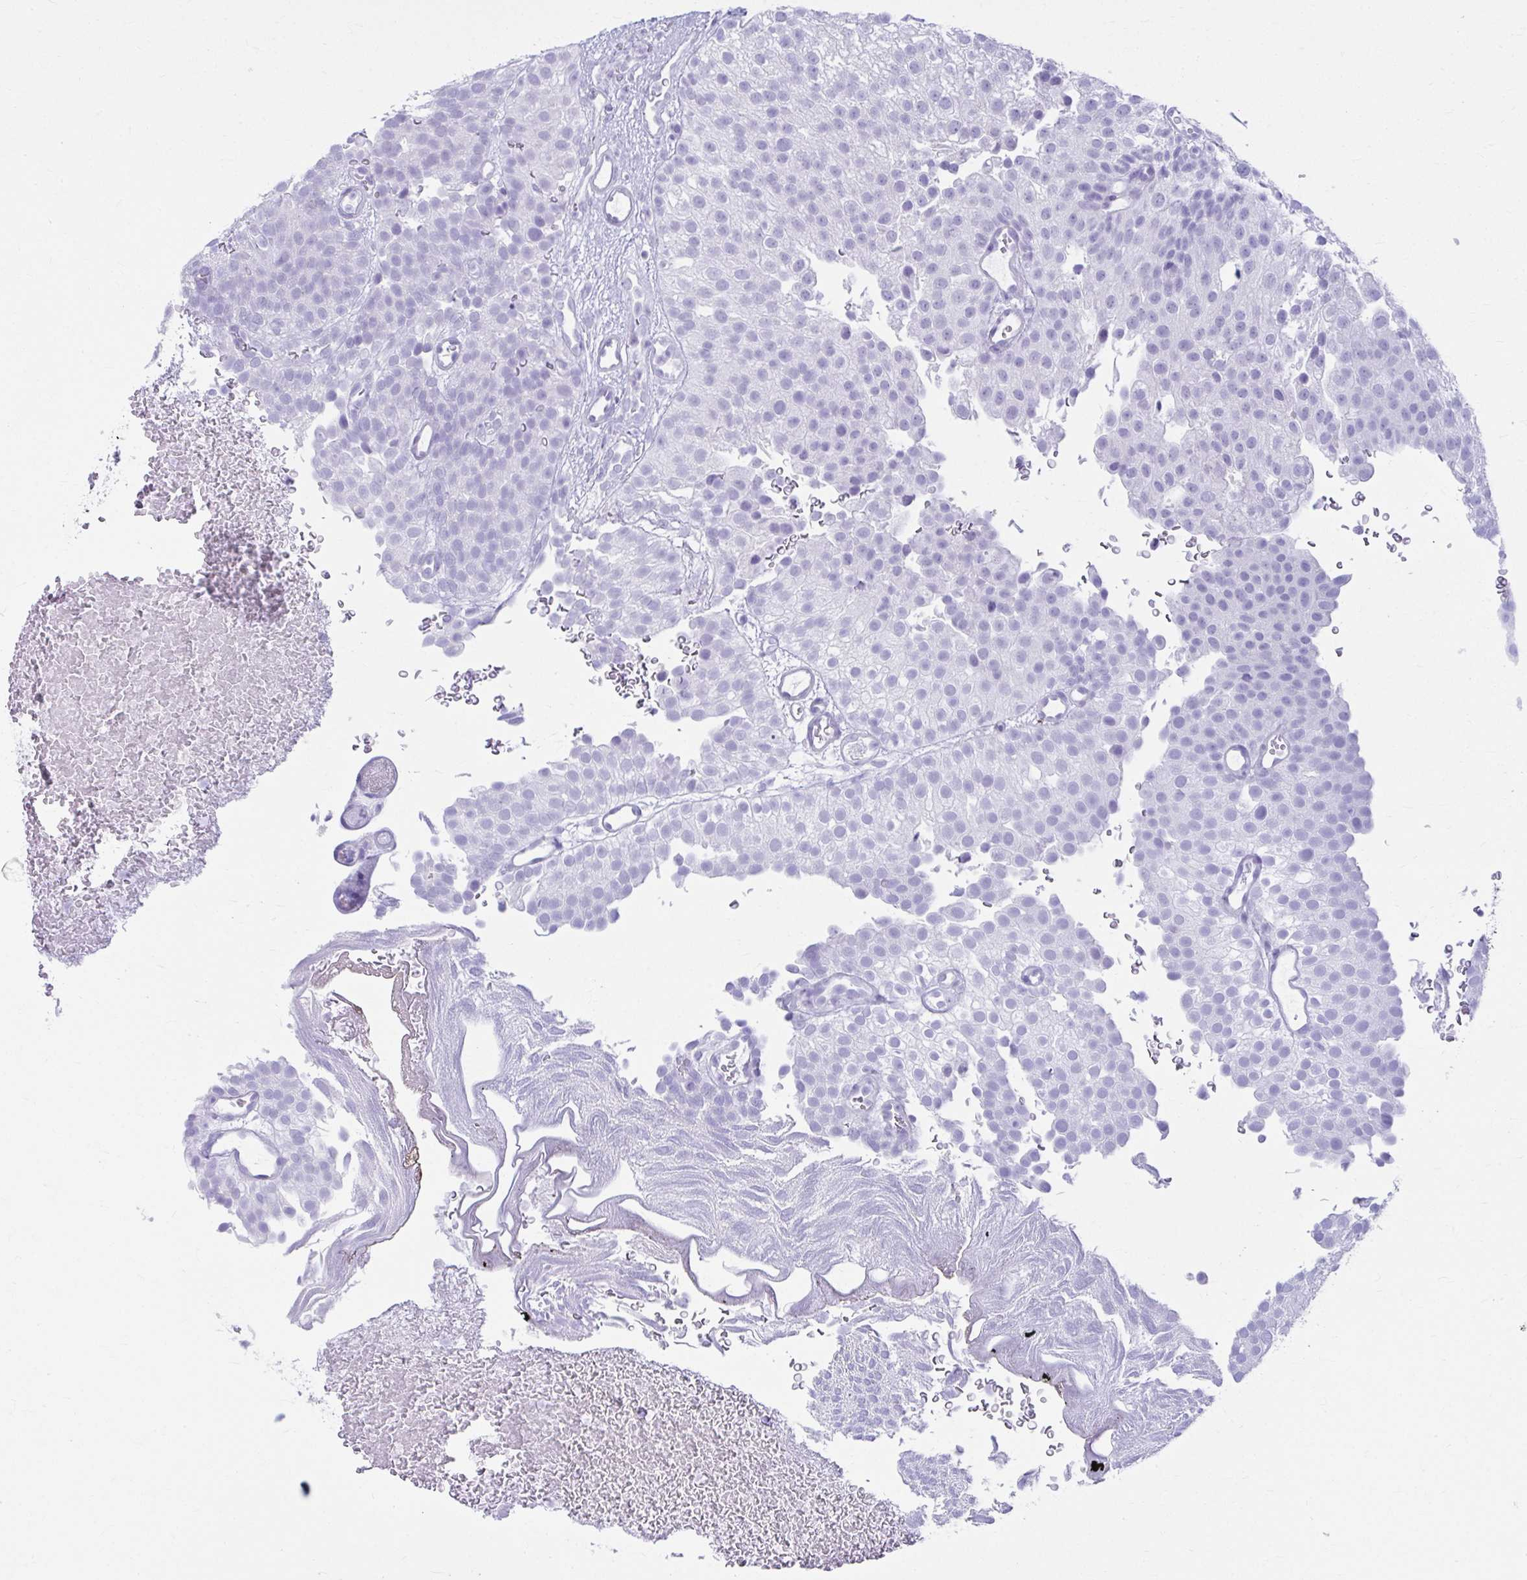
{"staining": {"intensity": "negative", "quantity": "none", "location": "none"}, "tissue": "urothelial cancer", "cell_type": "Tumor cells", "image_type": "cancer", "snomed": [{"axis": "morphology", "description": "Urothelial carcinoma, Low grade"}, {"axis": "topography", "description": "Urinary bladder"}], "caption": "DAB (3,3'-diaminobenzidine) immunohistochemical staining of human urothelial carcinoma (low-grade) displays no significant staining in tumor cells.", "gene": "ATP4B", "patient": {"sex": "male", "age": 78}}